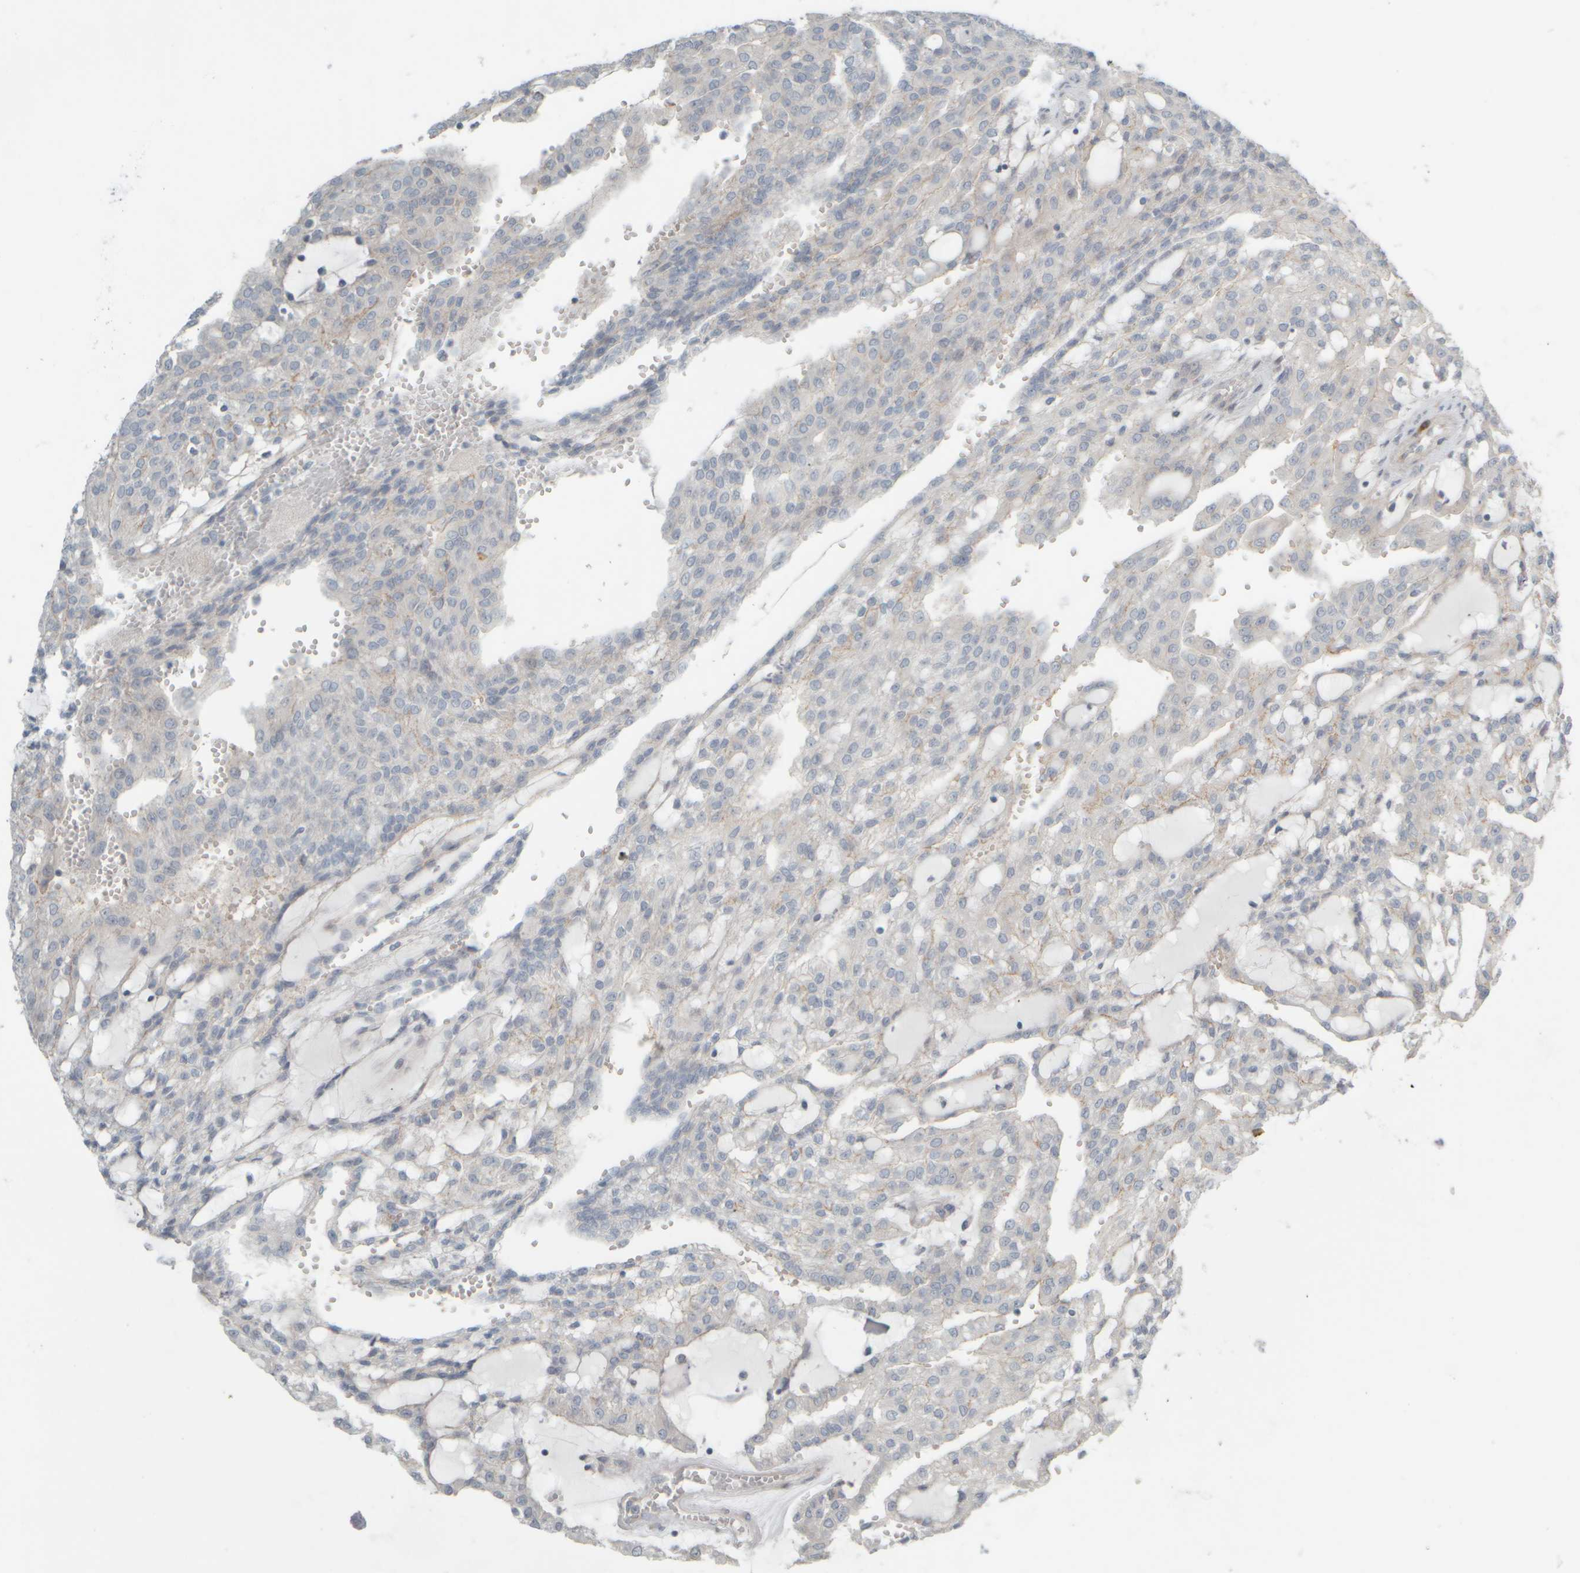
{"staining": {"intensity": "negative", "quantity": "none", "location": "none"}, "tissue": "renal cancer", "cell_type": "Tumor cells", "image_type": "cancer", "snomed": [{"axis": "morphology", "description": "Adenocarcinoma, NOS"}, {"axis": "topography", "description": "Kidney"}], "caption": "IHC of human renal cancer (adenocarcinoma) shows no positivity in tumor cells.", "gene": "HGS", "patient": {"sex": "male", "age": 63}}